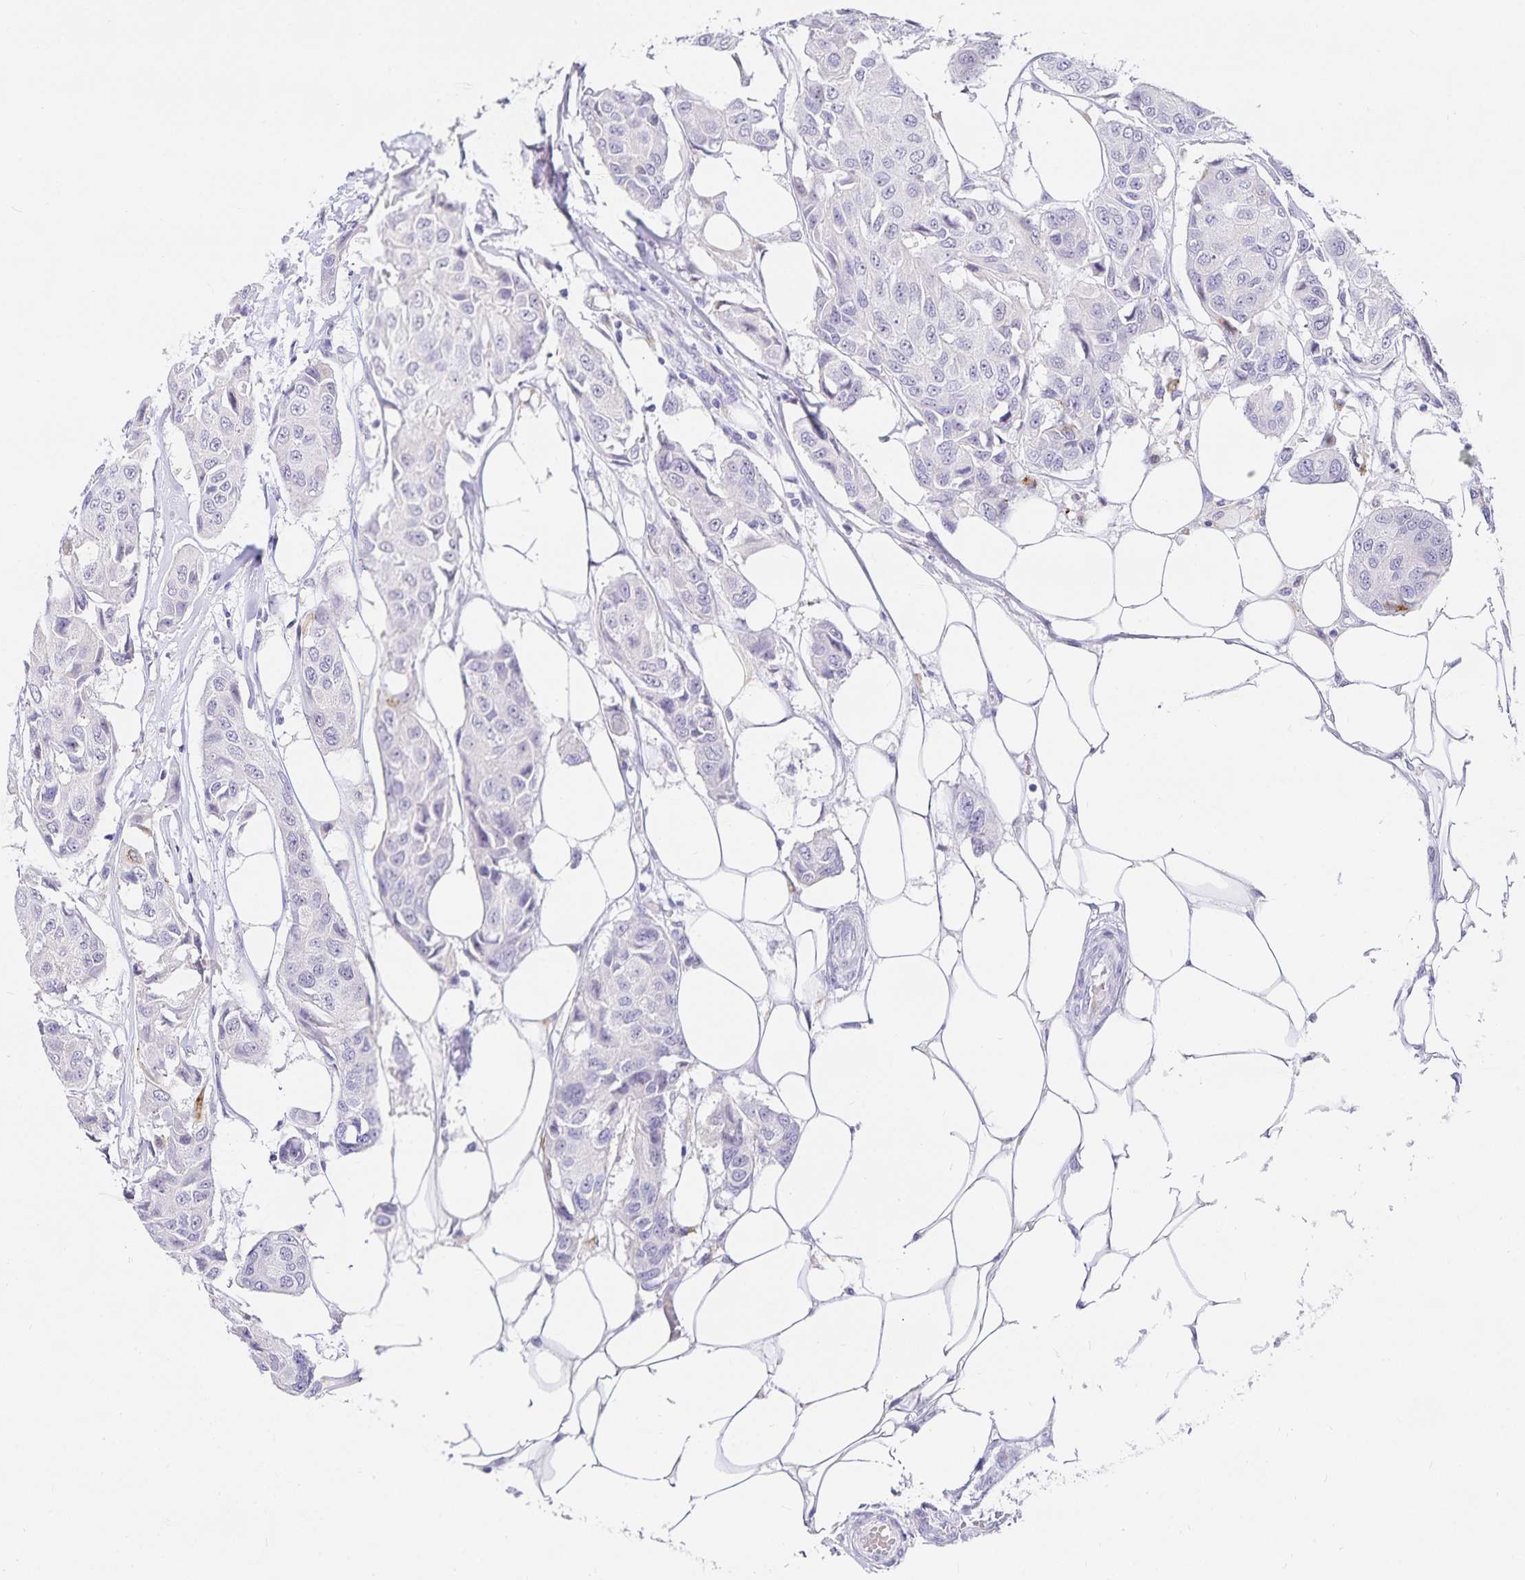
{"staining": {"intensity": "negative", "quantity": "none", "location": "none"}, "tissue": "breast cancer", "cell_type": "Tumor cells", "image_type": "cancer", "snomed": [{"axis": "morphology", "description": "Duct carcinoma"}, {"axis": "topography", "description": "Breast"}, {"axis": "topography", "description": "Lymph node"}], "caption": "A micrograph of human intraductal carcinoma (breast) is negative for staining in tumor cells.", "gene": "KBTBD13", "patient": {"sex": "female", "age": 80}}